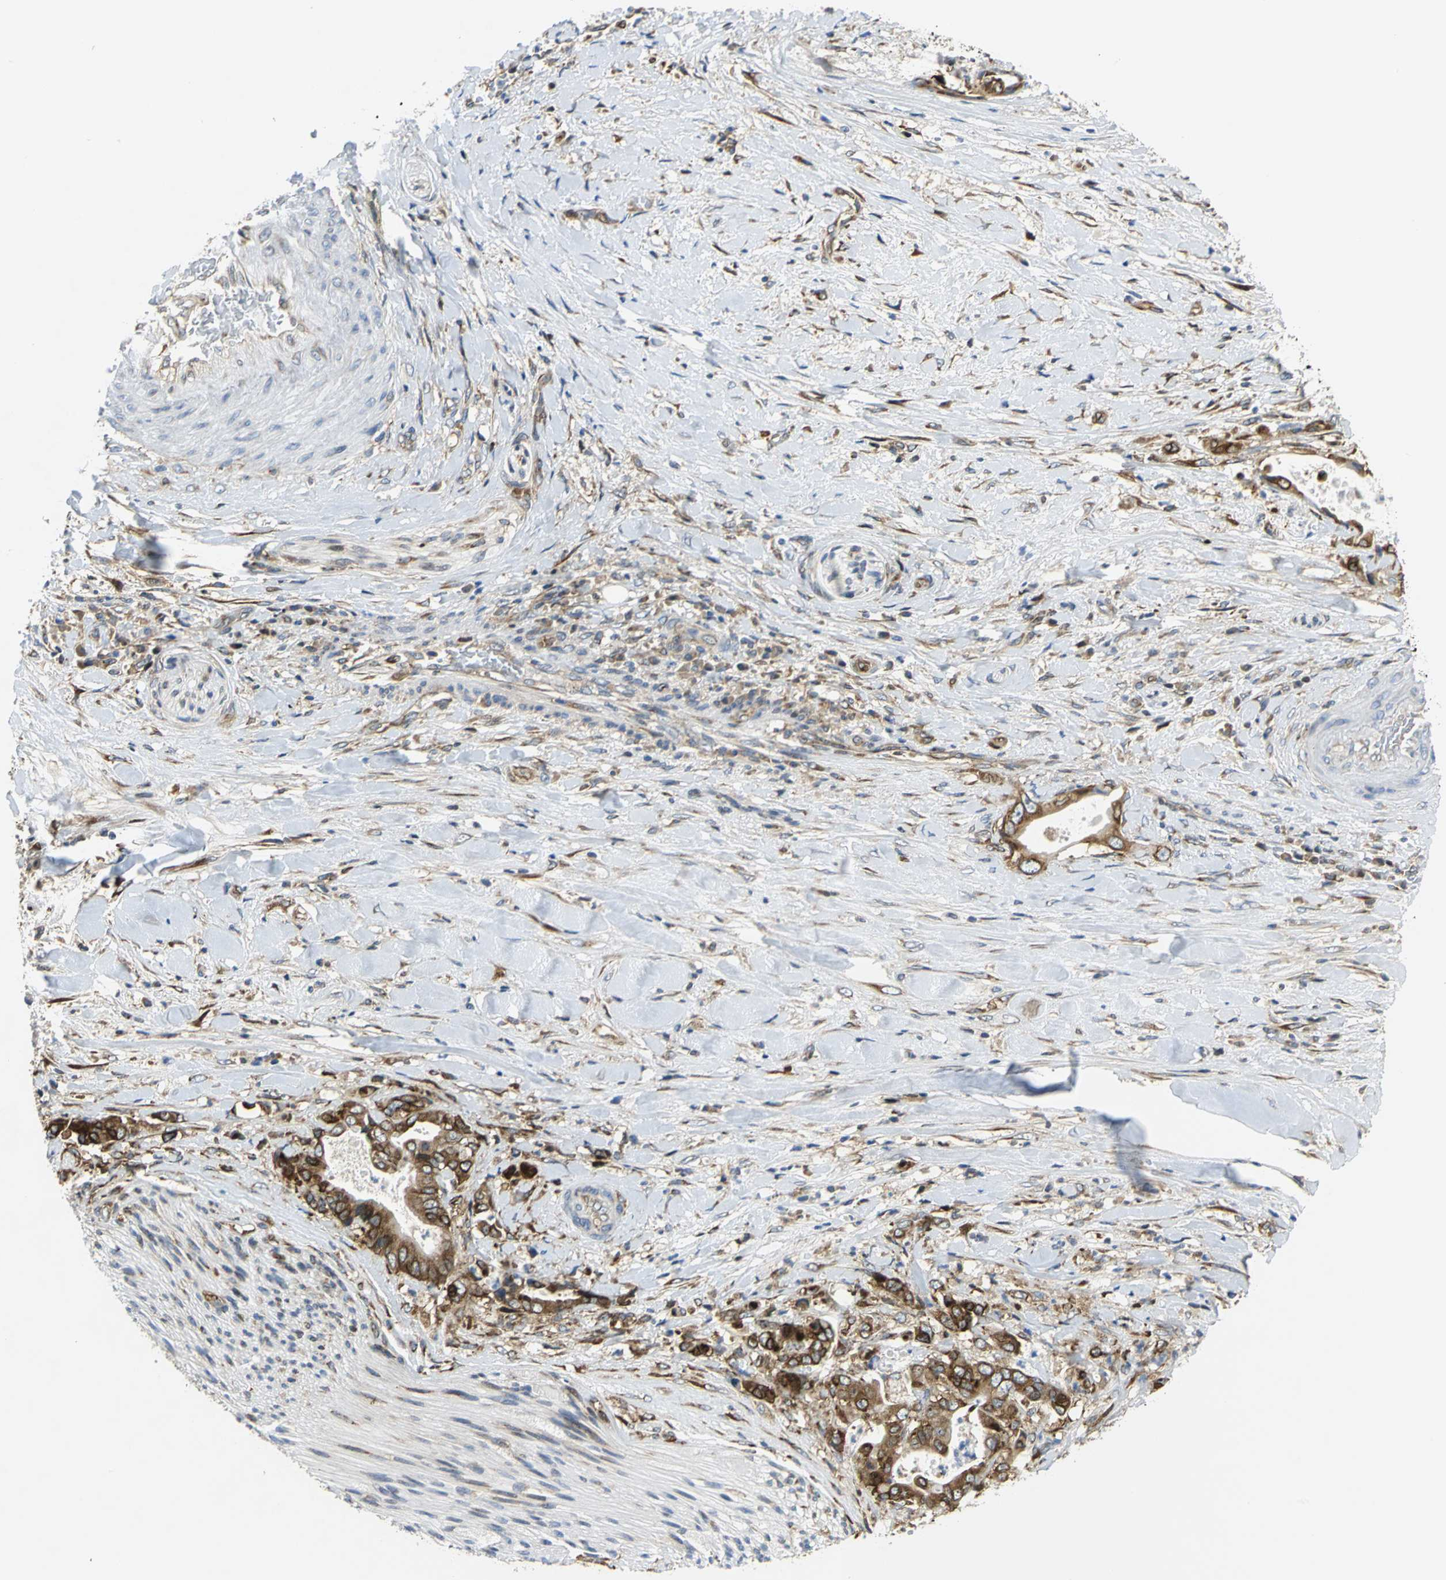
{"staining": {"intensity": "strong", "quantity": ">75%", "location": "cytoplasmic/membranous"}, "tissue": "liver cancer", "cell_type": "Tumor cells", "image_type": "cancer", "snomed": [{"axis": "morphology", "description": "Cholangiocarcinoma"}, {"axis": "topography", "description": "Liver"}], "caption": "An IHC photomicrograph of tumor tissue is shown. Protein staining in brown highlights strong cytoplasmic/membranous positivity in cholangiocarcinoma (liver) within tumor cells.", "gene": "YBX1", "patient": {"sex": "male", "age": 58}}